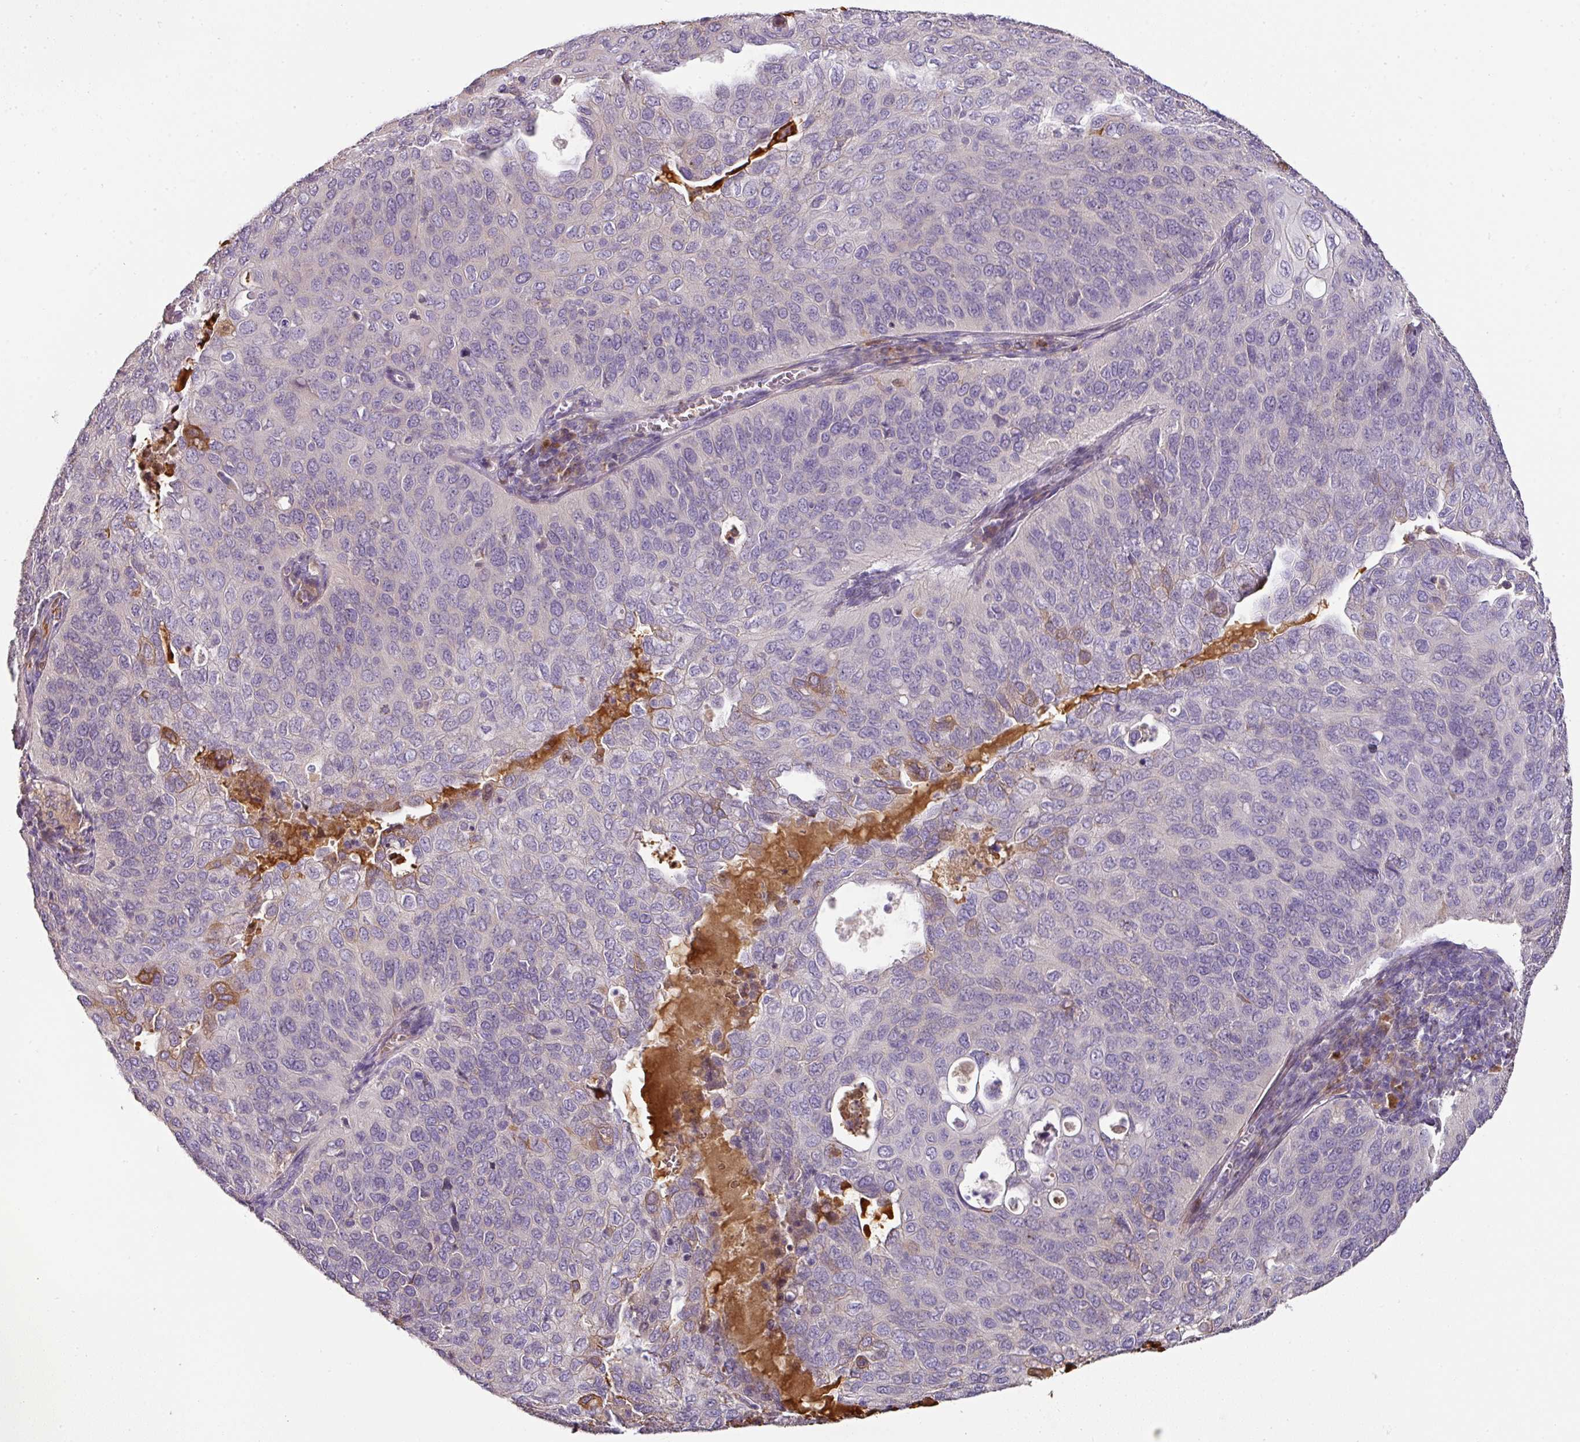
{"staining": {"intensity": "negative", "quantity": "none", "location": "none"}, "tissue": "cervical cancer", "cell_type": "Tumor cells", "image_type": "cancer", "snomed": [{"axis": "morphology", "description": "Squamous cell carcinoma, NOS"}, {"axis": "topography", "description": "Cervix"}], "caption": "Tumor cells are negative for brown protein staining in cervical cancer. (Immunohistochemistry, brightfield microscopy, high magnification).", "gene": "CCZ1", "patient": {"sex": "female", "age": 36}}